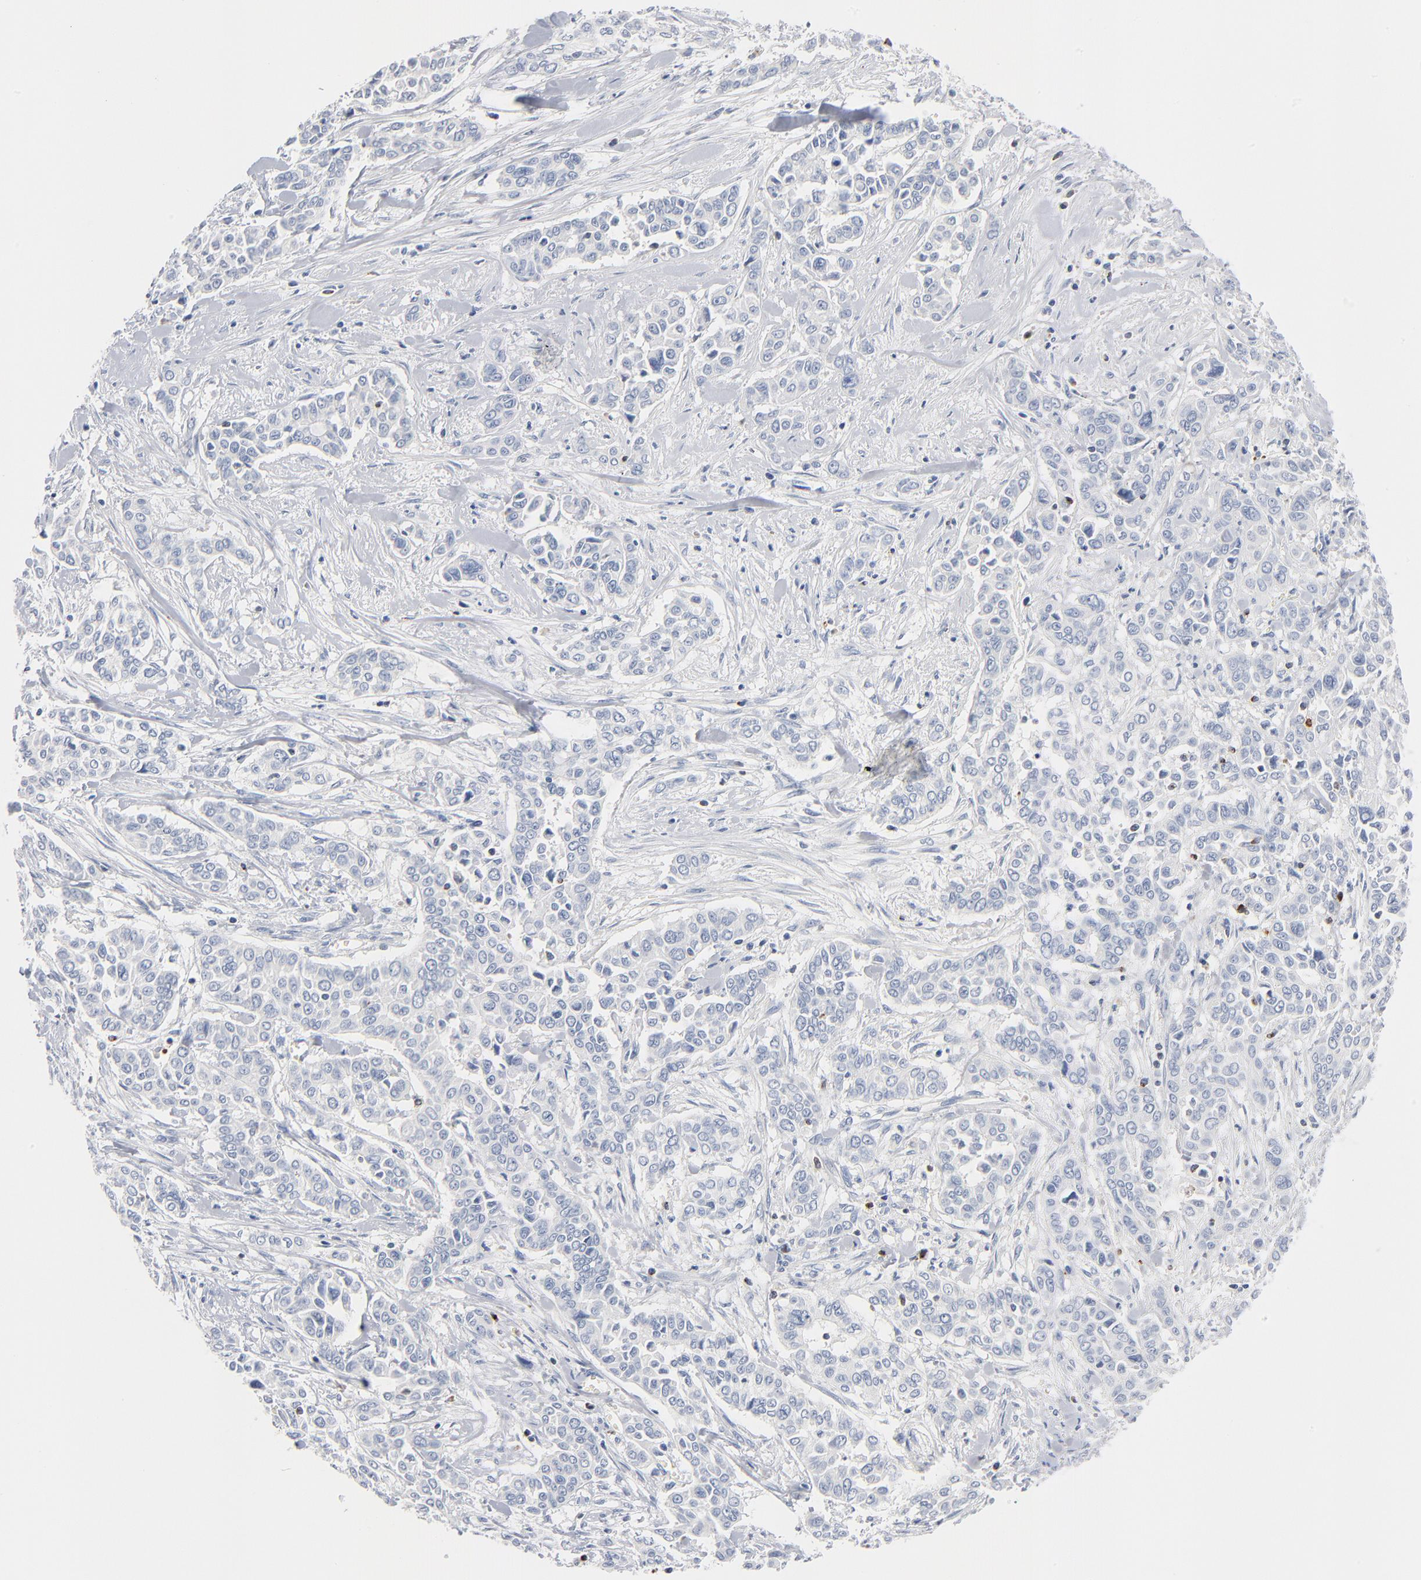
{"staining": {"intensity": "negative", "quantity": "none", "location": "none"}, "tissue": "pancreatic cancer", "cell_type": "Tumor cells", "image_type": "cancer", "snomed": [{"axis": "morphology", "description": "Adenocarcinoma, NOS"}, {"axis": "topography", "description": "Pancreas"}], "caption": "Tumor cells show no significant staining in pancreatic cancer.", "gene": "GZMB", "patient": {"sex": "female", "age": 52}}